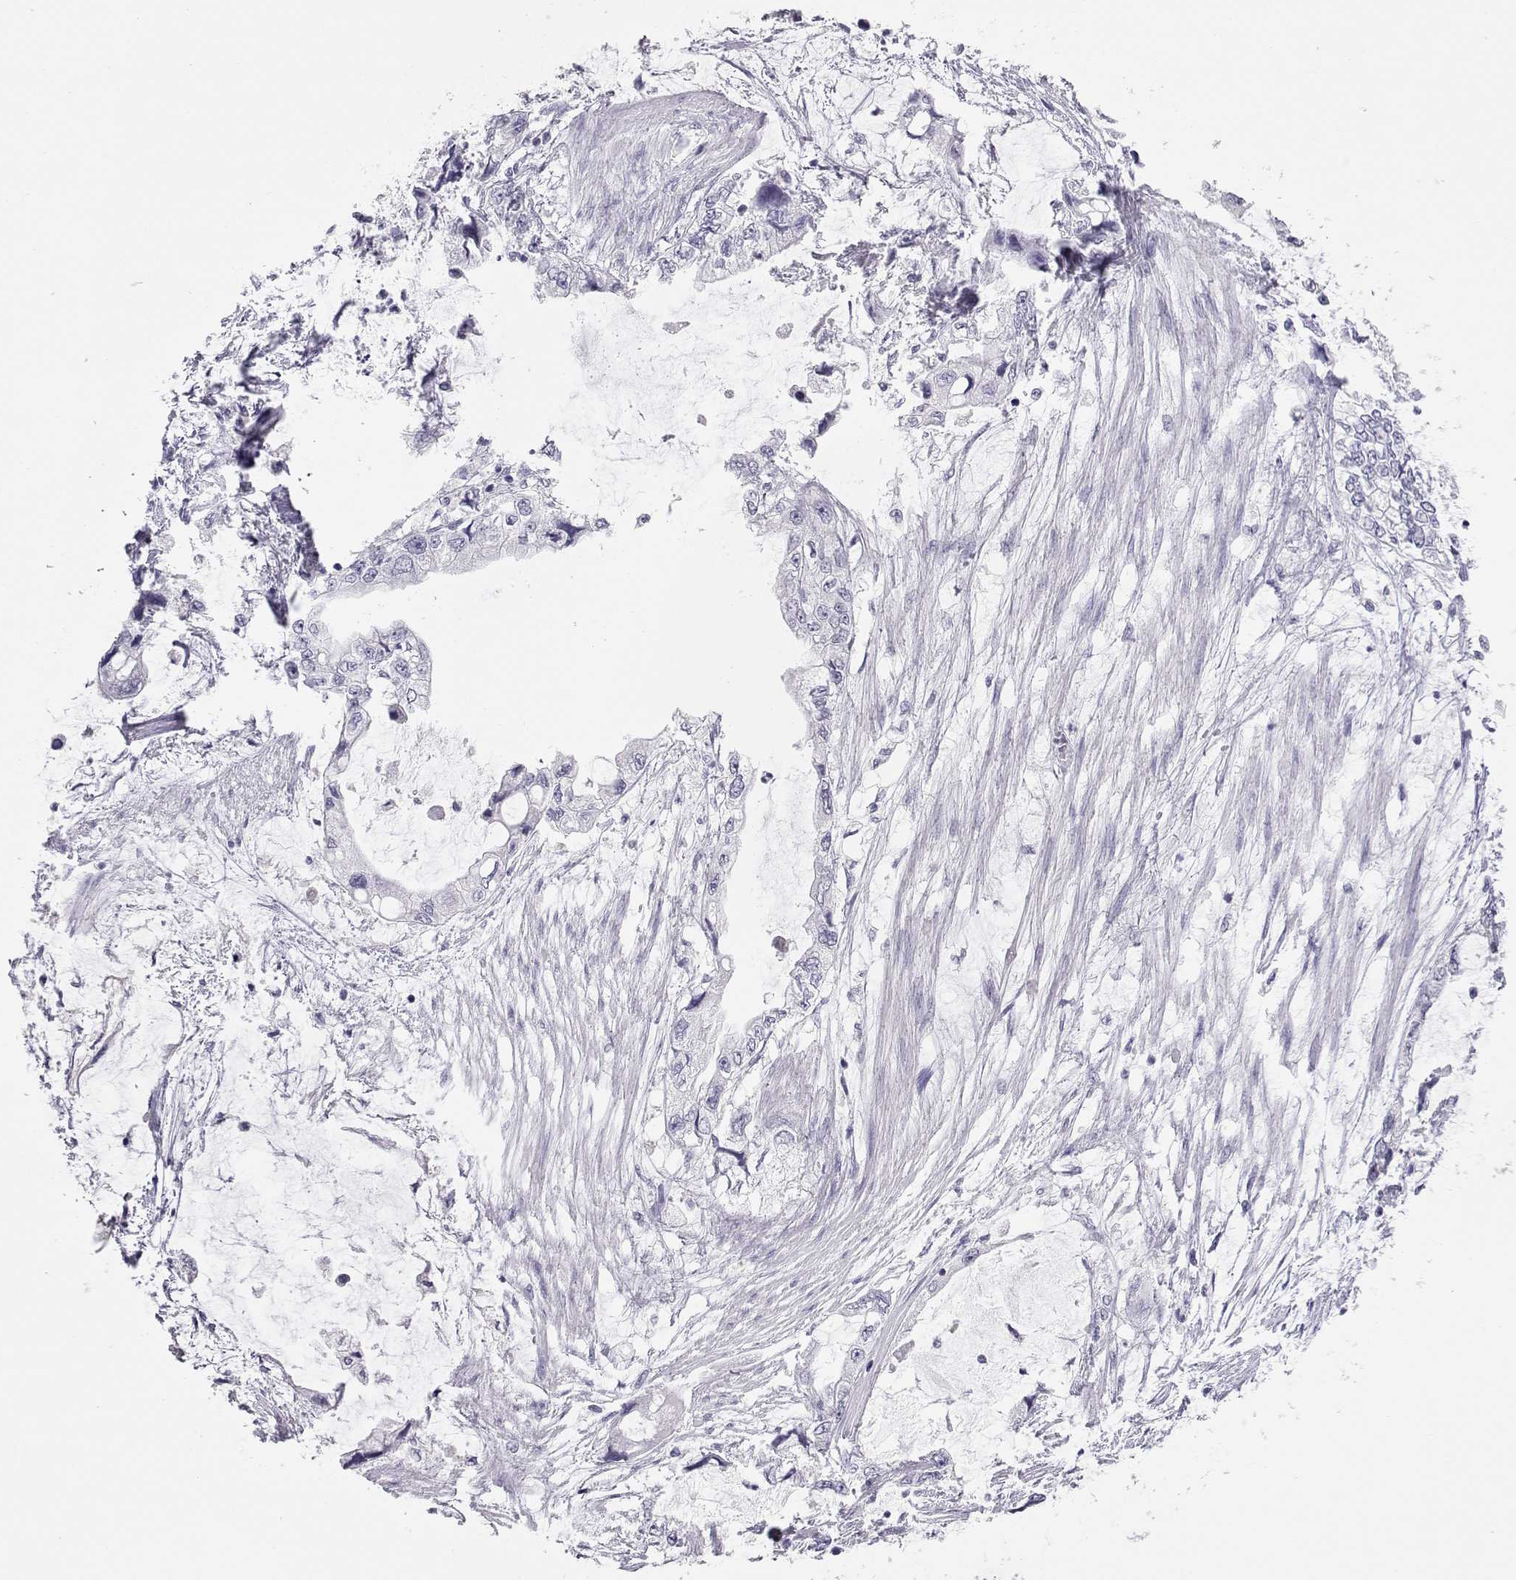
{"staining": {"intensity": "negative", "quantity": "none", "location": "none"}, "tissue": "stomach cancer", "cell_type": "Tumor cells", "image_type": "cancer", "snomed": [{"axis": "morphology", "description": "Adenocarcinoma, NOS"}, {"axis": "topography", "description": "Pancreas"}, {"axis": "topography", "description": "Stomach, upper"}, {"axis": "topography", "description": "Stomach"}], "caption": "DAB immunohistochemical staining of adenocarcinoma (stomach) shows no significant expression in tumor cells.", "gene": "PMCH", "patient": {"sex": "male", "age": 77}}